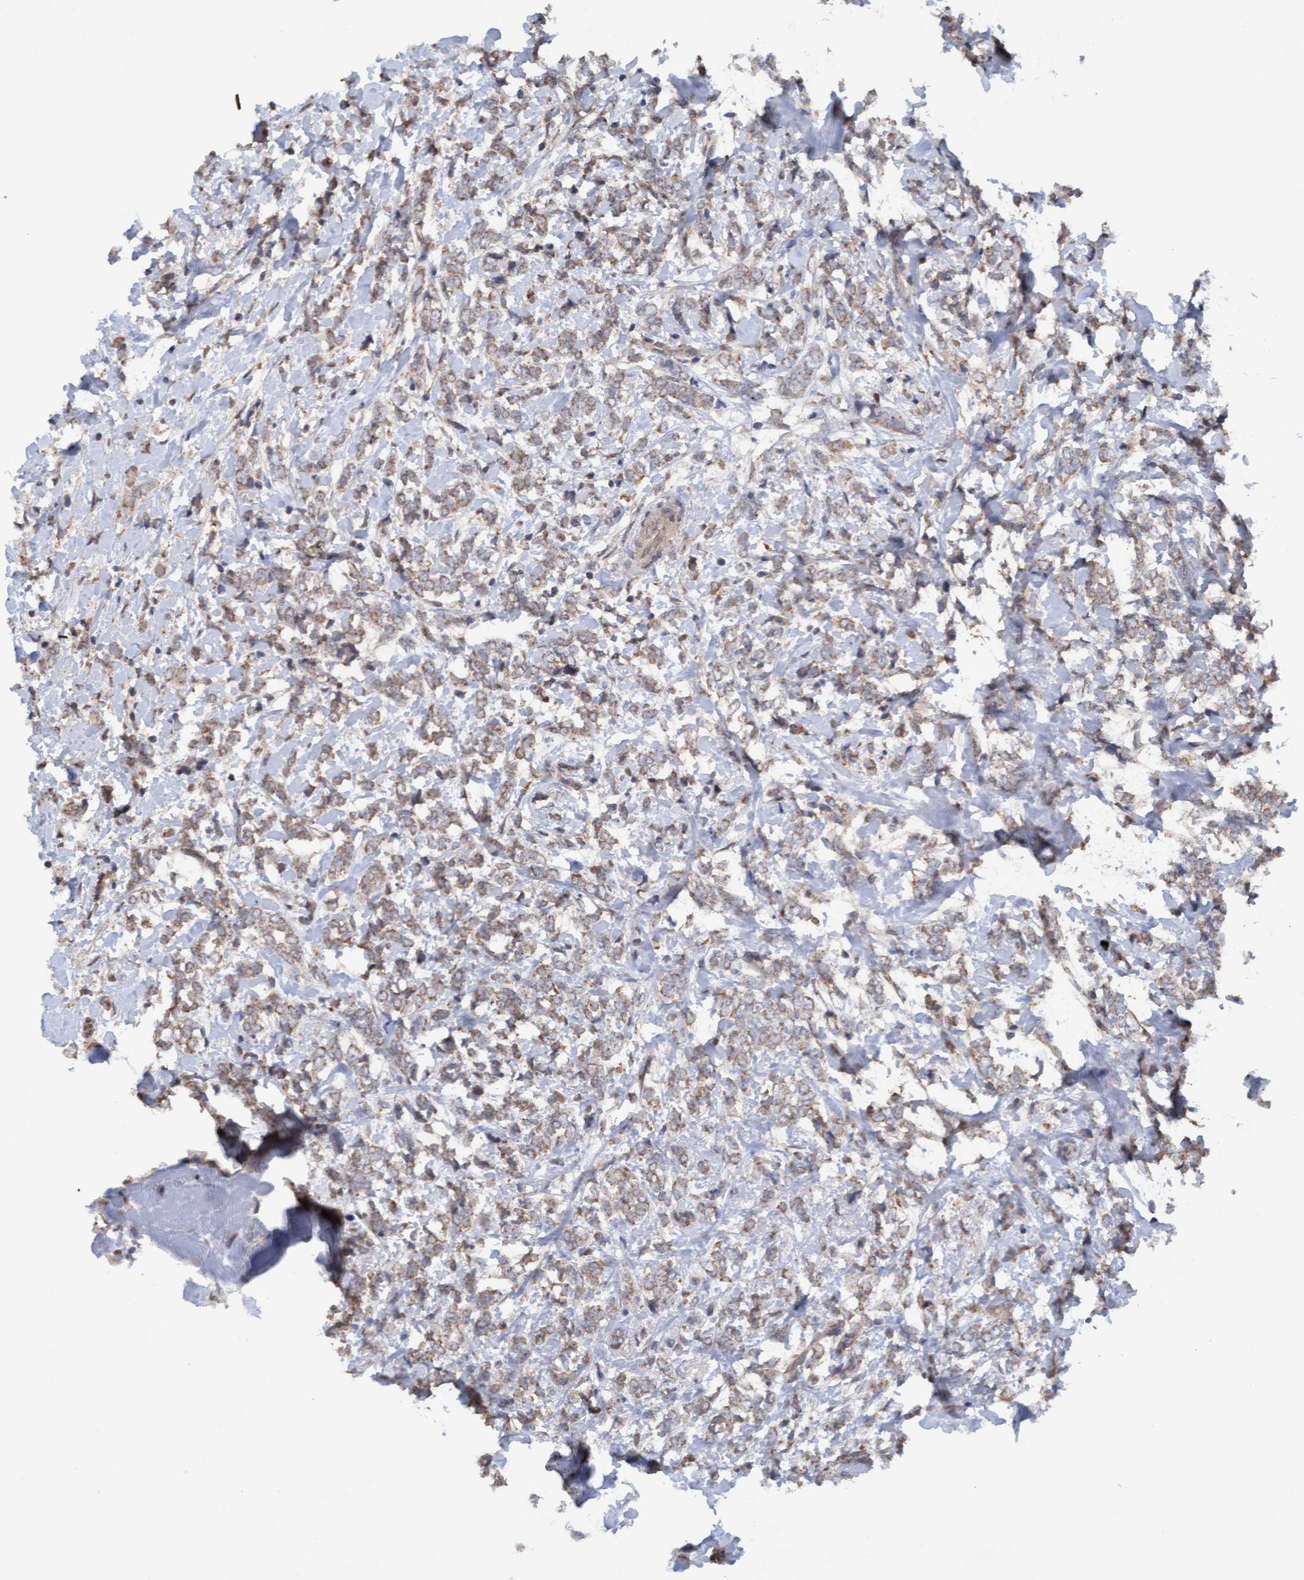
{"staining": {"intensity": "weak", "quantity": ">75%", "location": "cytoplasmic/membranous"}, "tissue": "breast cancer", "cell_type": "Tumor cells", "image_type": "cancer", "snomed": [{"axis": "morphology", "description": "Normal tissue, NOS"}, {"axis": "morphology", "description": "Lobular carcinoma"}, {"axis": "topography", "description": "Breast"}], "caption": "A micrograph showing weak cytoplasmic/membranous positivity in approximately >75% of tumor cells in breast cancer, as visualized by brown immunohistochemical staining.", "gene": "MGLL", "patient": {"sex": "female", "age": 47}}